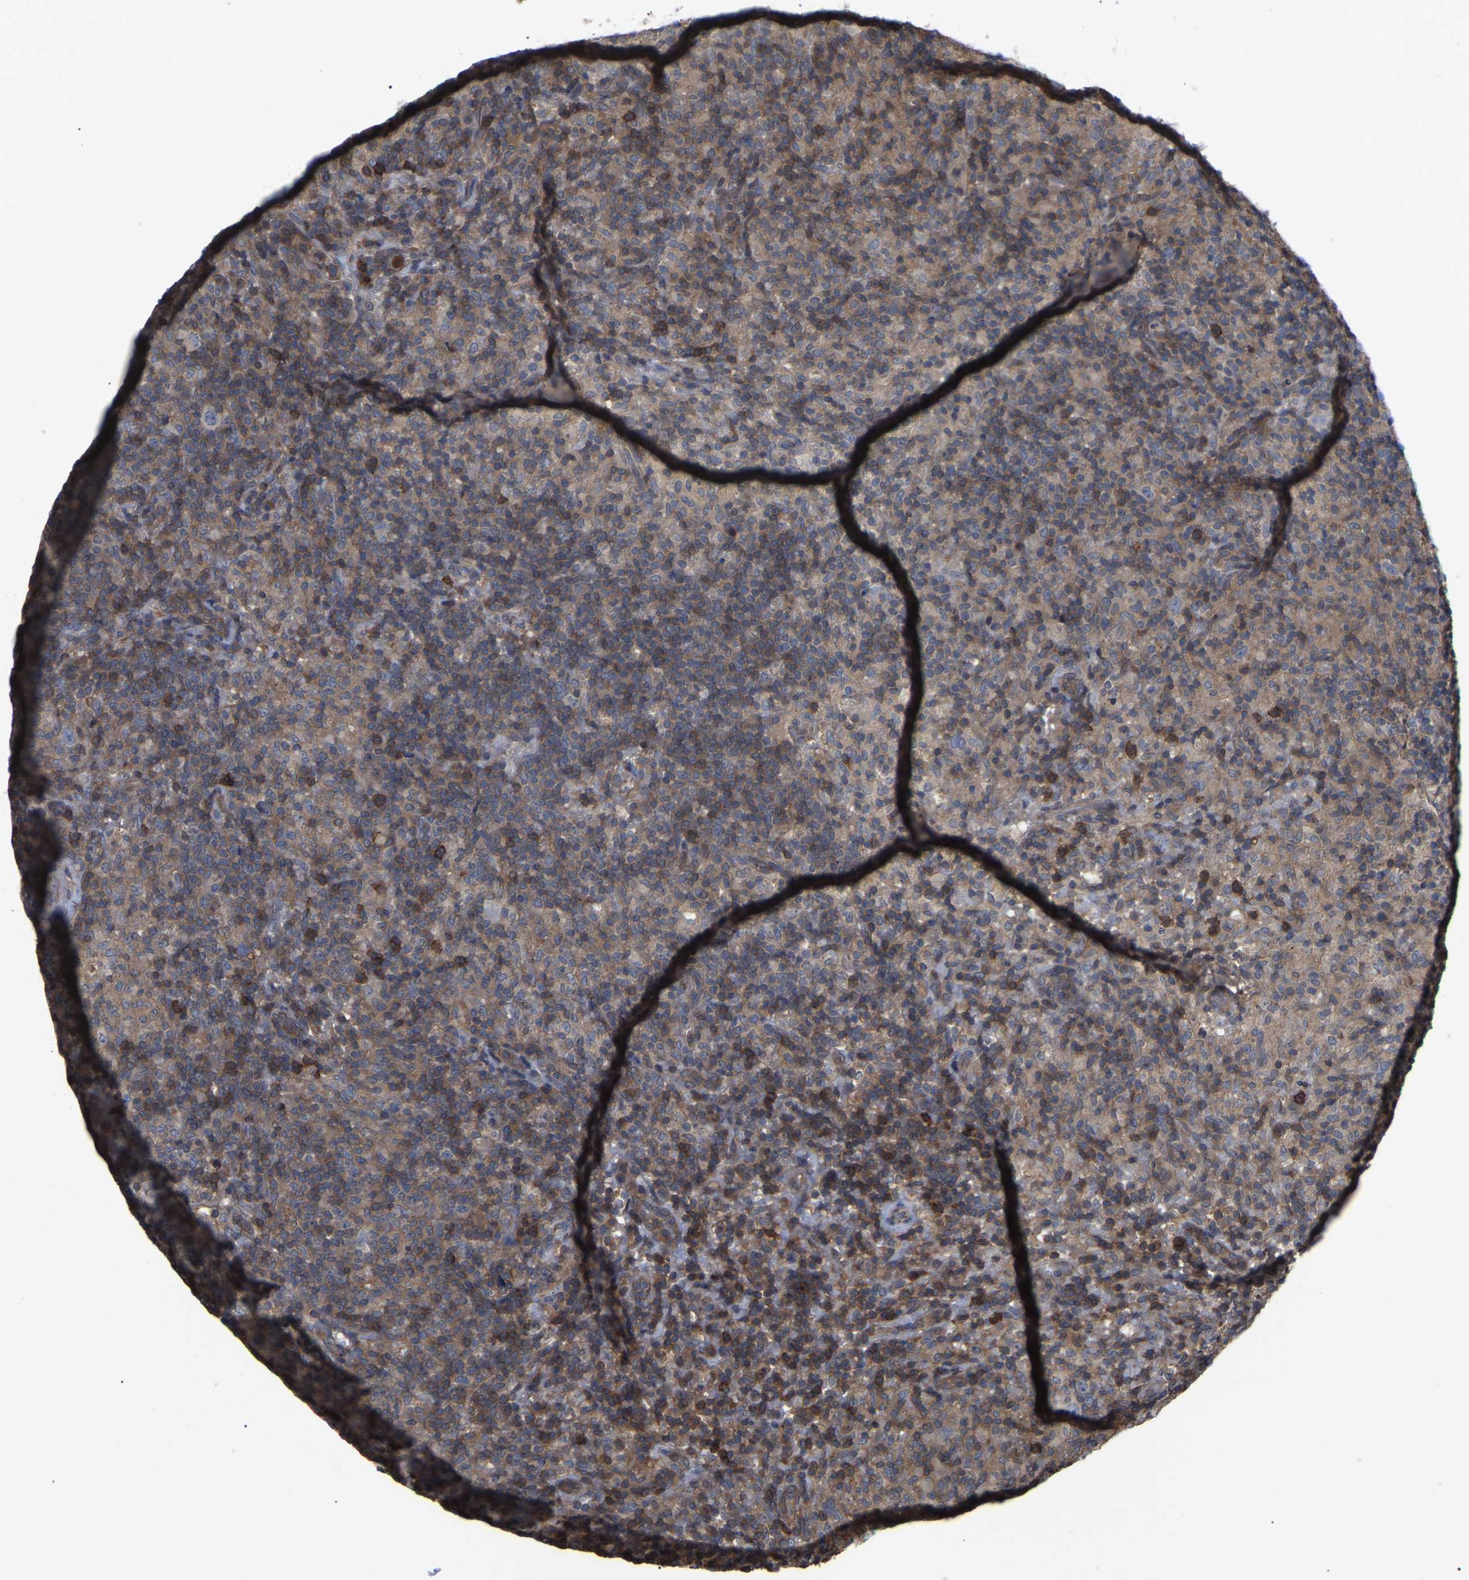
{"staining": {"intensity": "weak", "quantity": ">75%", "location": "cytoplasmic/membranous"}, "tissue": "lymphoma", "cell_type": "Tumor cells", "image_type": "cancer", "snomed": [{"axis": "morphology", "description": "Hodgkin's disease, NOS"}, {"axis": "topography", "description": "Lymph node"}], "caption": "Hodgkin's disease was stained to show a protein in brown. There is low levels of weak cytoplasmic/membranous expression in about >75% of tumor cells. The protein is stained brown, and the nuclei are stained in blue (DAB IHC with brightfield microscopy, high magnification).", "gene": "CIT", "patient": {"sex": "male", "age": 70}}